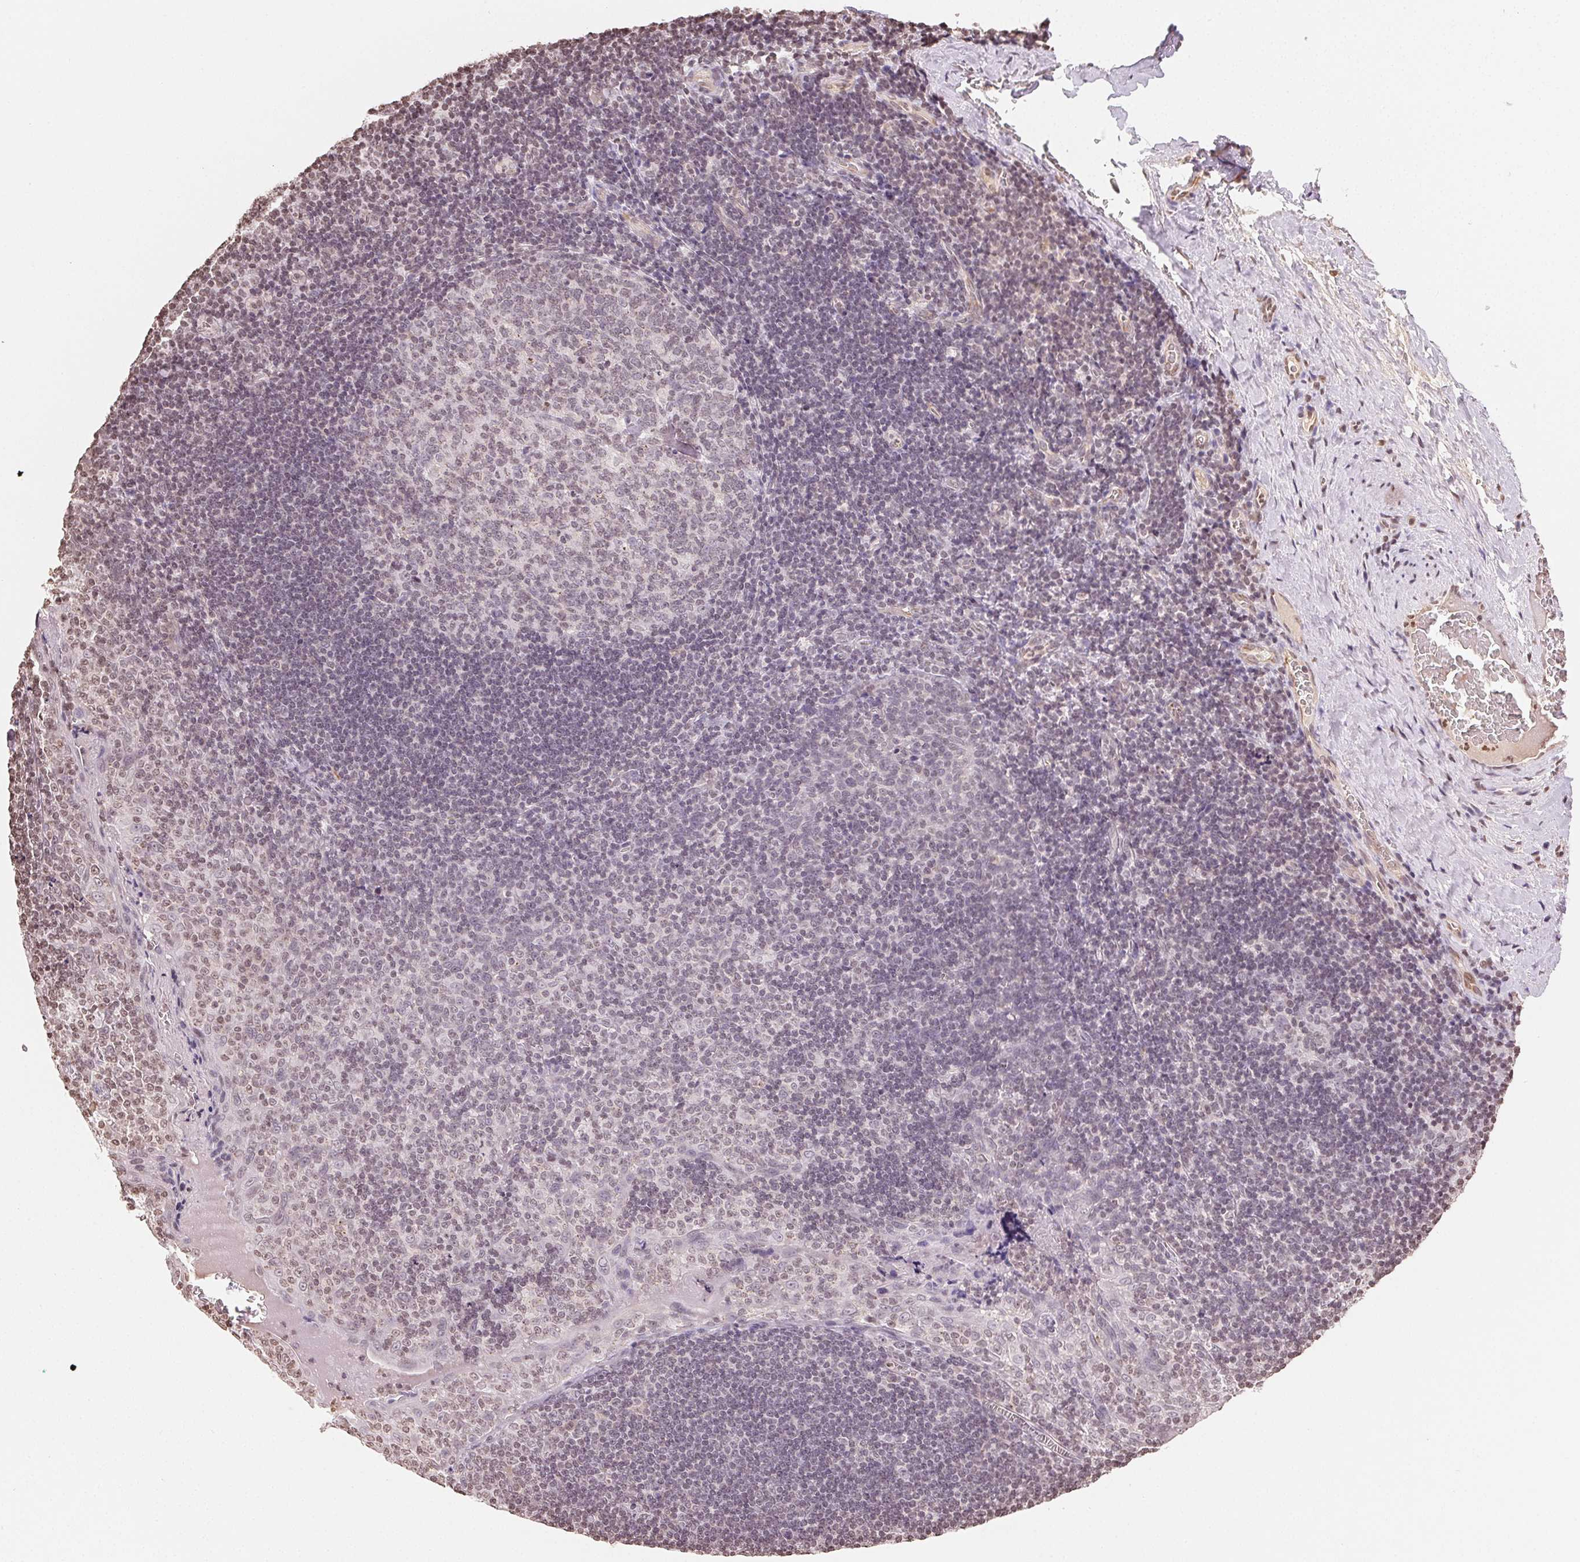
{"staining": {"intensity": "weak", "quantity": "<25%", "location": "nuclear"}, "tissue": "tonsil", "cell_type": "Germinal center cells", "image_type": "normal", "snomed": [{"axis": "morphology", "description": "Normal tissue, NOS"}, {"axis": "morphology", "description": "Inflammation, NOS"}, {"axis": "topography", "description": "Tonsil"}], "caption": "Protein analysis of benign tonsil demonstrates no significant expression in germinal center cells.", "gene": "TBP", "patient": {"sex": "female", "age": 31}}